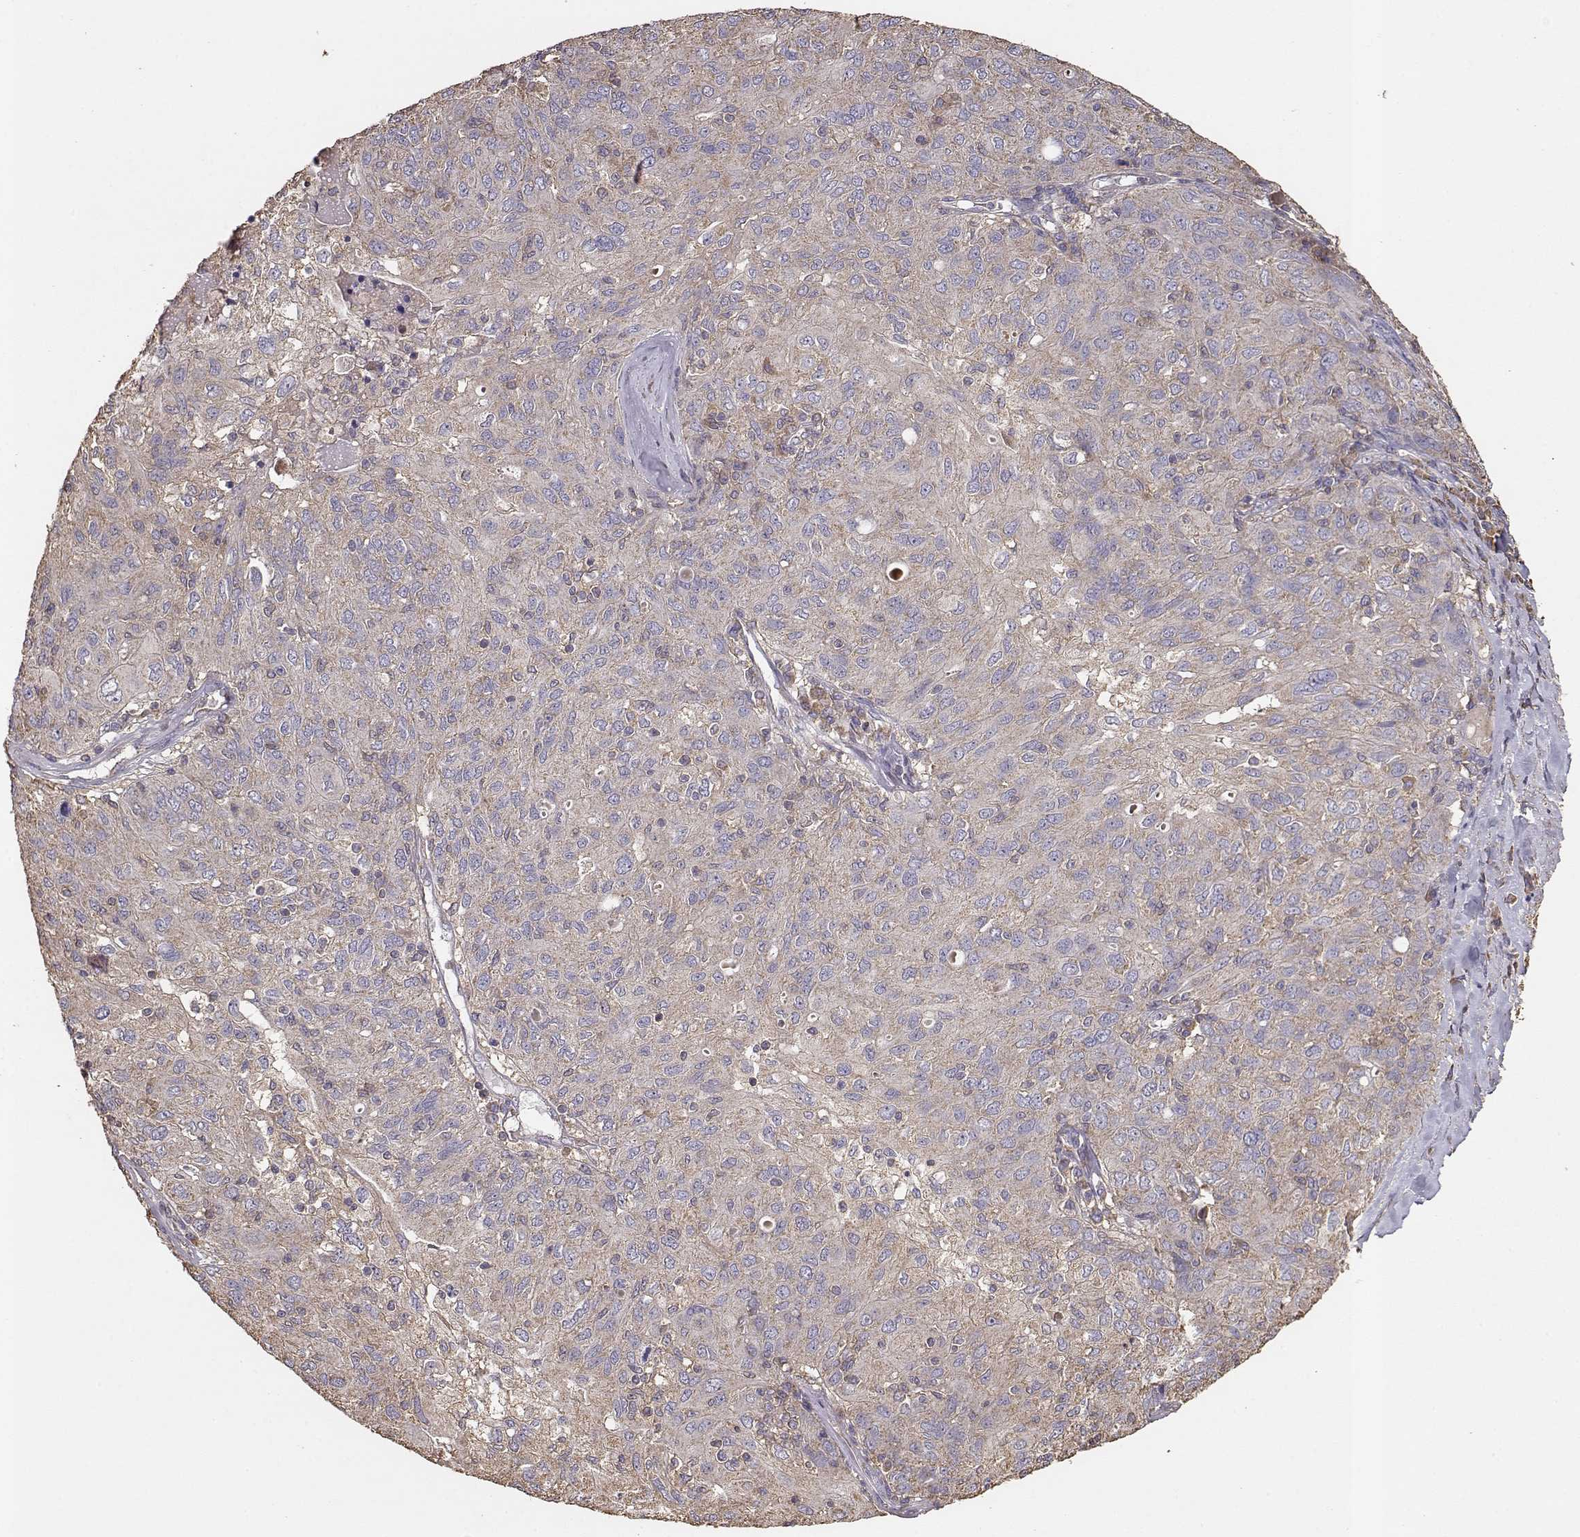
{"staining": {"intensity": "weak", "quantity": ">75%", "location": "cytoplasmic/membranous"}, "tissue": "ovarian cancer", "cell_type": "Tumor cells", "image_type": "cancer", "snomed": [{"axis": "morphology", "description": "Carcinoma, endometroid"}, {"axis": "topography", "description": "Ovary"}], "caption": "Weak cytoplasmic/membranous protein positivity is identified in about >75% of tumor cells in ovarian endometroid carcinoma.", "gene": "TARS3", "patient": {"sex": "female", "age": 50}}